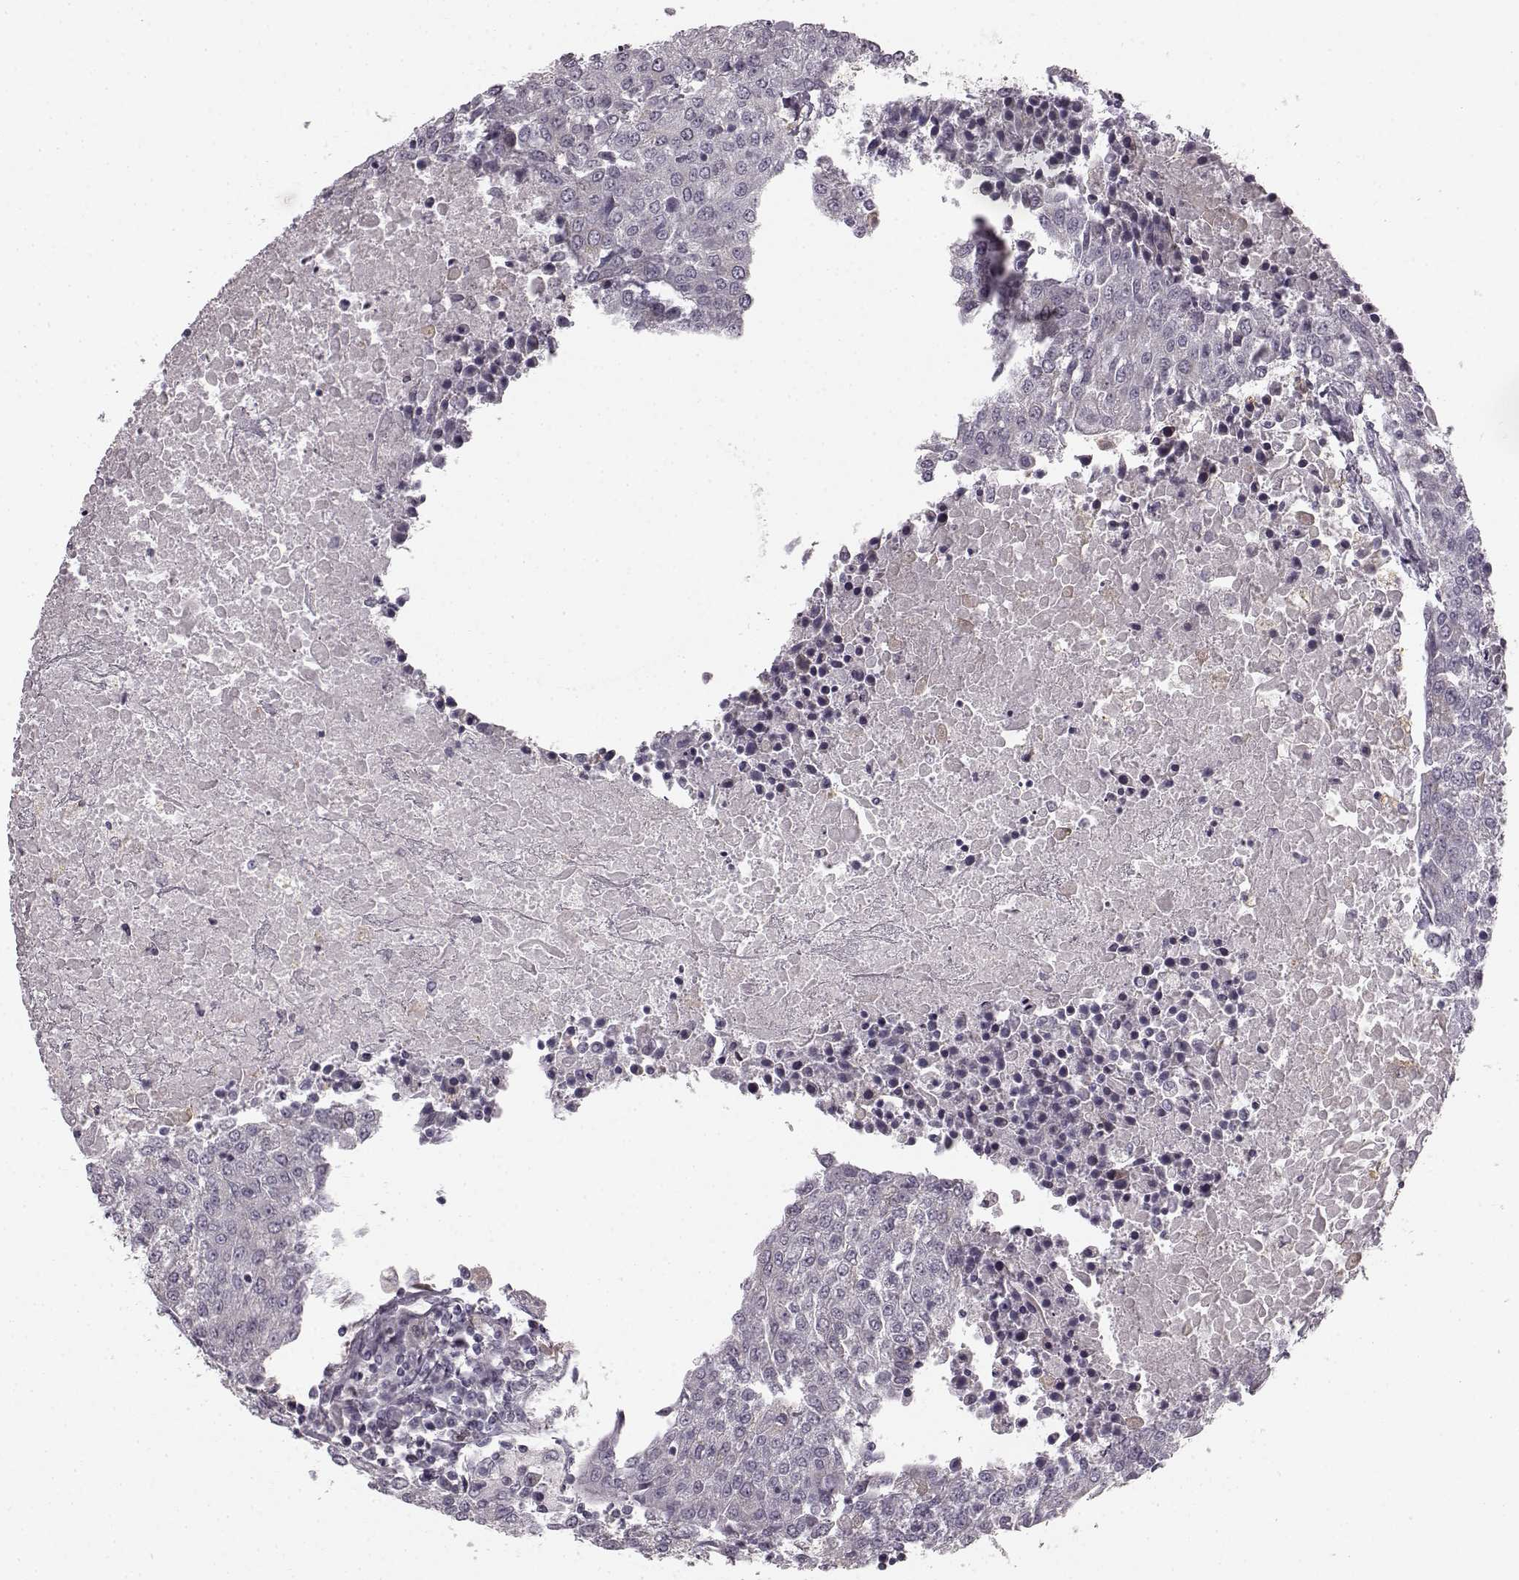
{"staining": {"intensity": "negative", "quantity": "none", "location": "none"}, "tissue": "urothelial cancer", "cell_type": "Tumor cells", "image_type": "cancer", "snomed": [{"axis": "morphology", "description": "Urothelial carcinoma, High grade"}, {"axis": "topography", "description": "Urinary bladder"}], "caption": "A histopathology image of human high-grade urothelial carcinoma is negative for staining in tumor cells. The staining is performed using DAB brown chromogen with nuclei counter-stained in using hematoxylin.", "gene": "HMMR", "patient": {"sex": "female", "age": 85}}